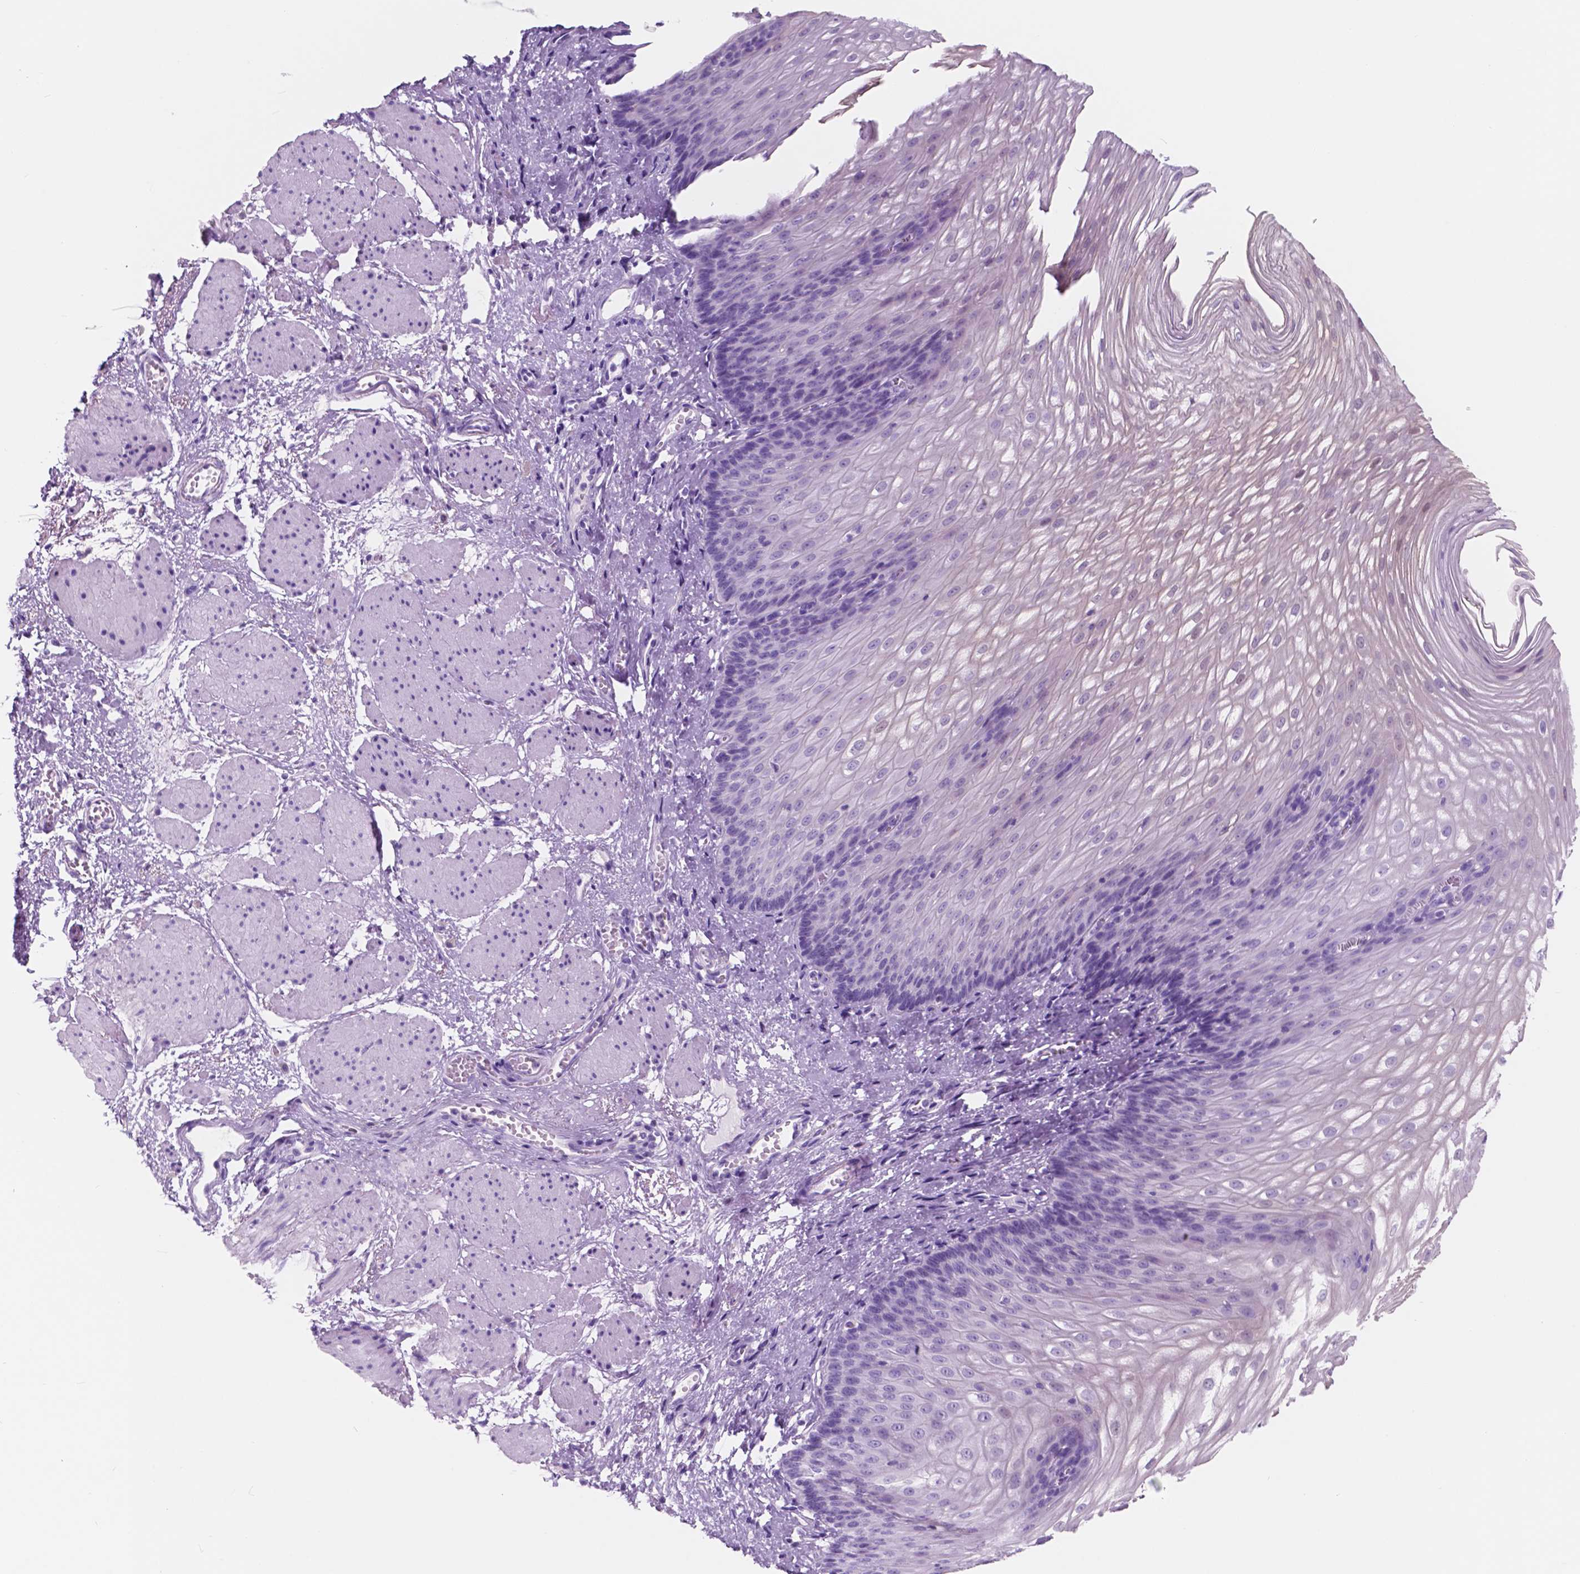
{"staining": {"intensity": "negative", "quantity": "none", "location": "none"}, "tissue": "esophagus", "cell_type": "Squamous epithelial cells", "image_type": "normal", "snomed": [{"axis": "morphology", "description": "Normal tissue, NOS"}, {"axis": "topography", "description": "Esophagus"}], "caption": "Histopathology image shows no significant protein positivity in squamous epithelial cells of benign esophagus. (DAB (3,3'-diaminobenzidine) immunohistochemistry (IHC) visualized using brightfield microscopy, high magnification).", "gene": "CUZD1", "patient": {"sex": "male", "age": 62}}